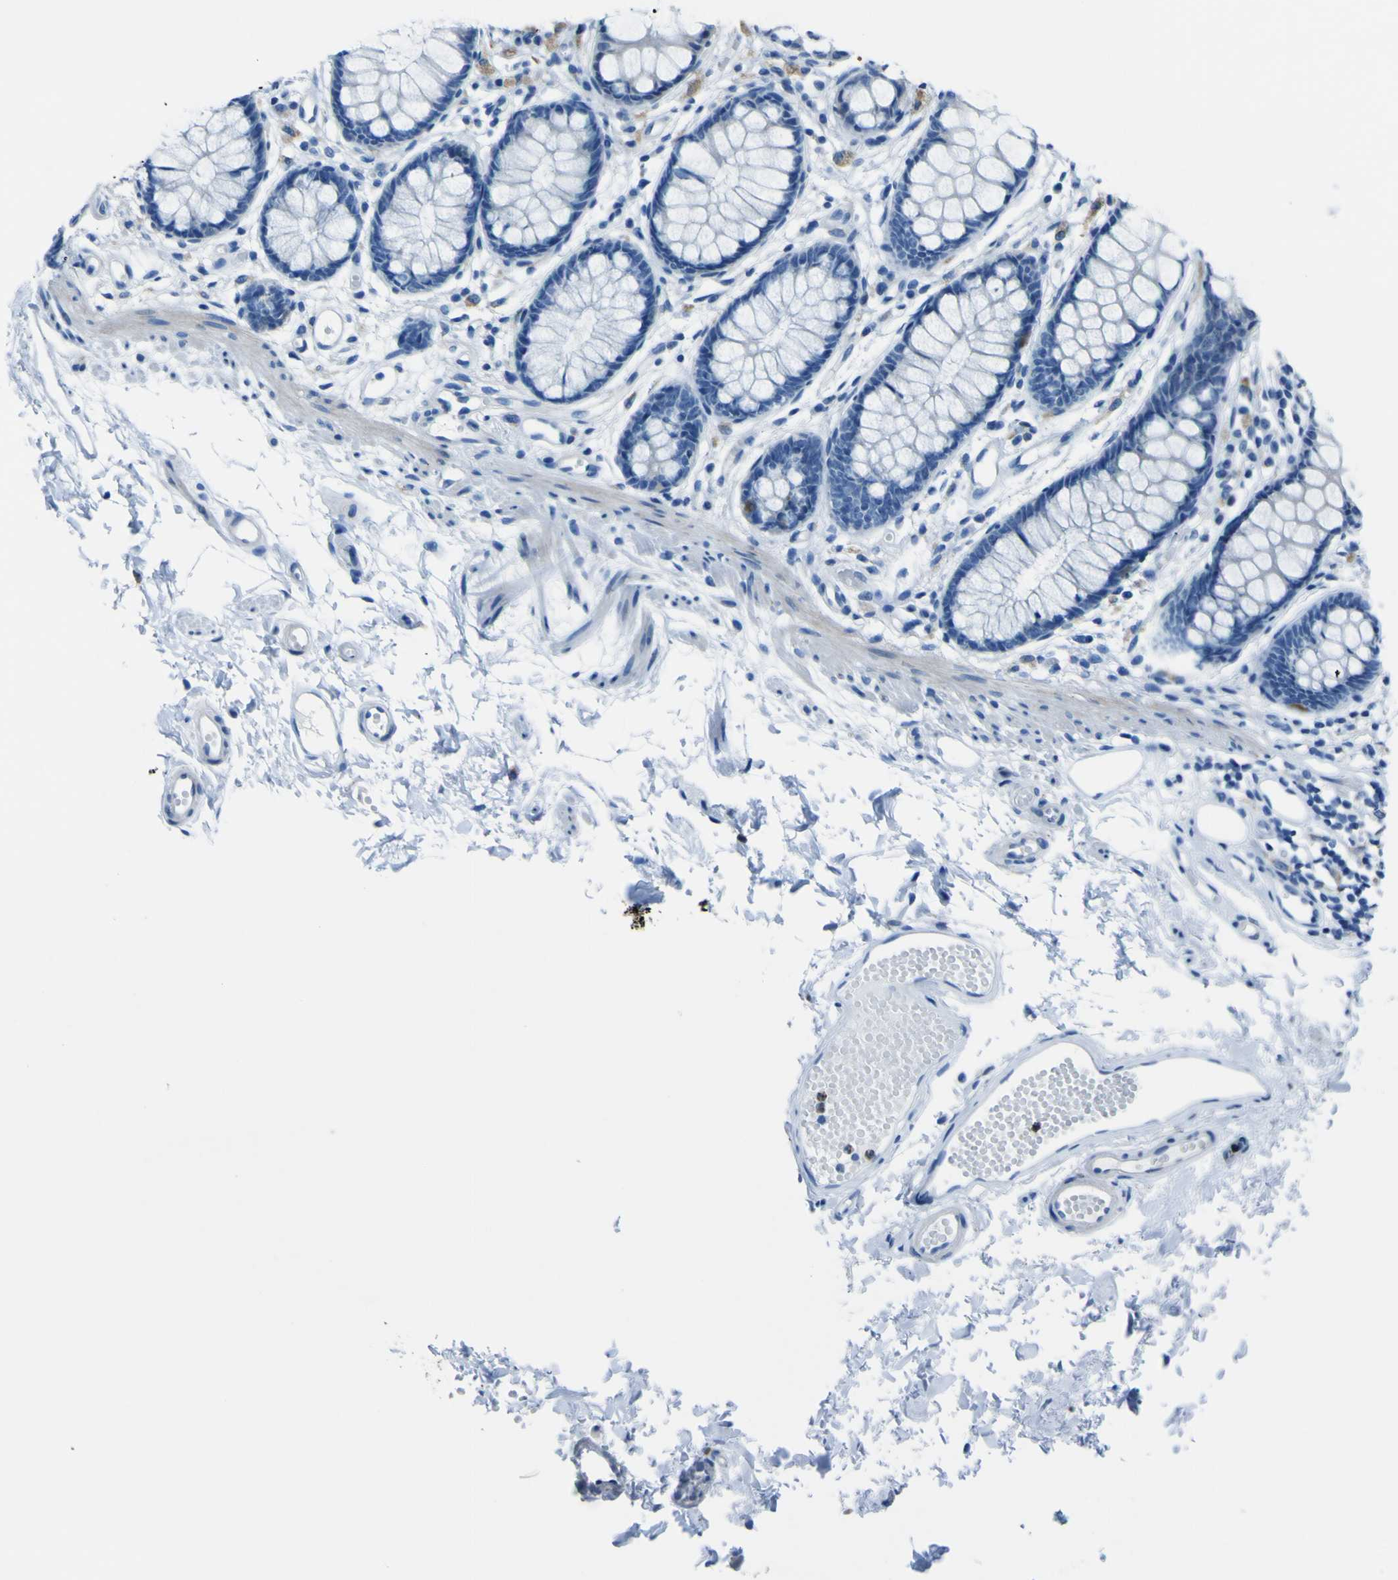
{"staining": {"intensity": "negative", "quantity": "none", "location": "none"}, "tissue": "rectum", "cell_type": "Glandular cells", "image_type": "normal", "snomed": [{"axis": "morphology", "description": "Normal tissue, NOS"}, {"axis": "topography", "description": "Rectum"}], "caption": "This is an IHC image of benign human rectum. There is no expression in glandular cells.", "gene": "ACSL1", "patient": {"sex": "female", "age": 66}}